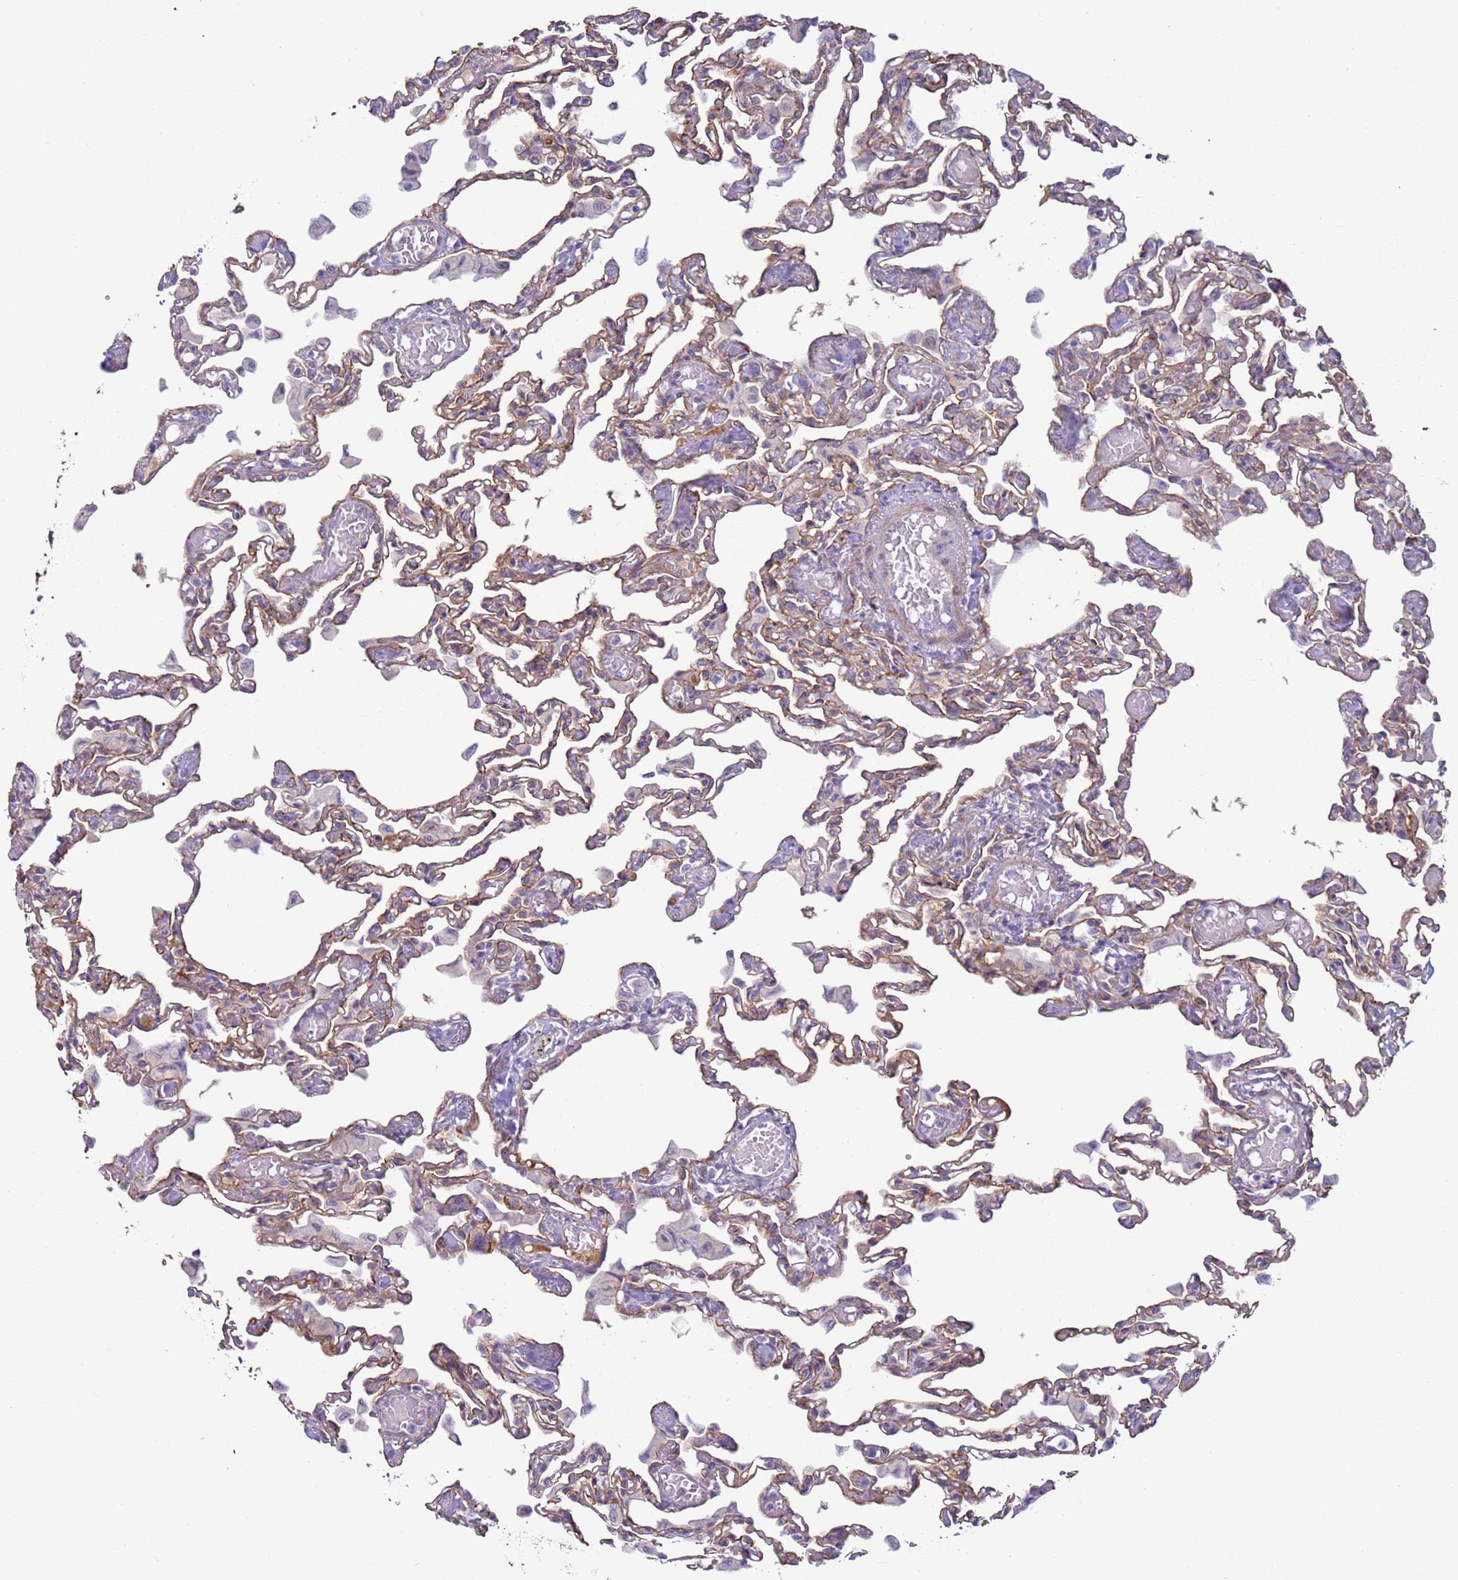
{"staining": {"intensity": "weak", "quantity": "25%-75%", "location": "cytoplasmic/membranous"}, "tissue": "lung", "cell_type": "Alveolar cells", "image_type": "normal", "snomed": [{"axis": "morphology", "description": "Normal tissue, NOS"}, {"axis": "topography", "description": "Bronchus"}, {"axis": "topography", "description": "Lung"}], "caption": "A photomicrograph showing weak cytoplasmic/membranous staining in about 25%-75% of alveolar cells in normal lung, as visualized by brown immunohistochemical staining.", "gene": "NPAP1", "patient": {"sex": "female", "age": 49}}